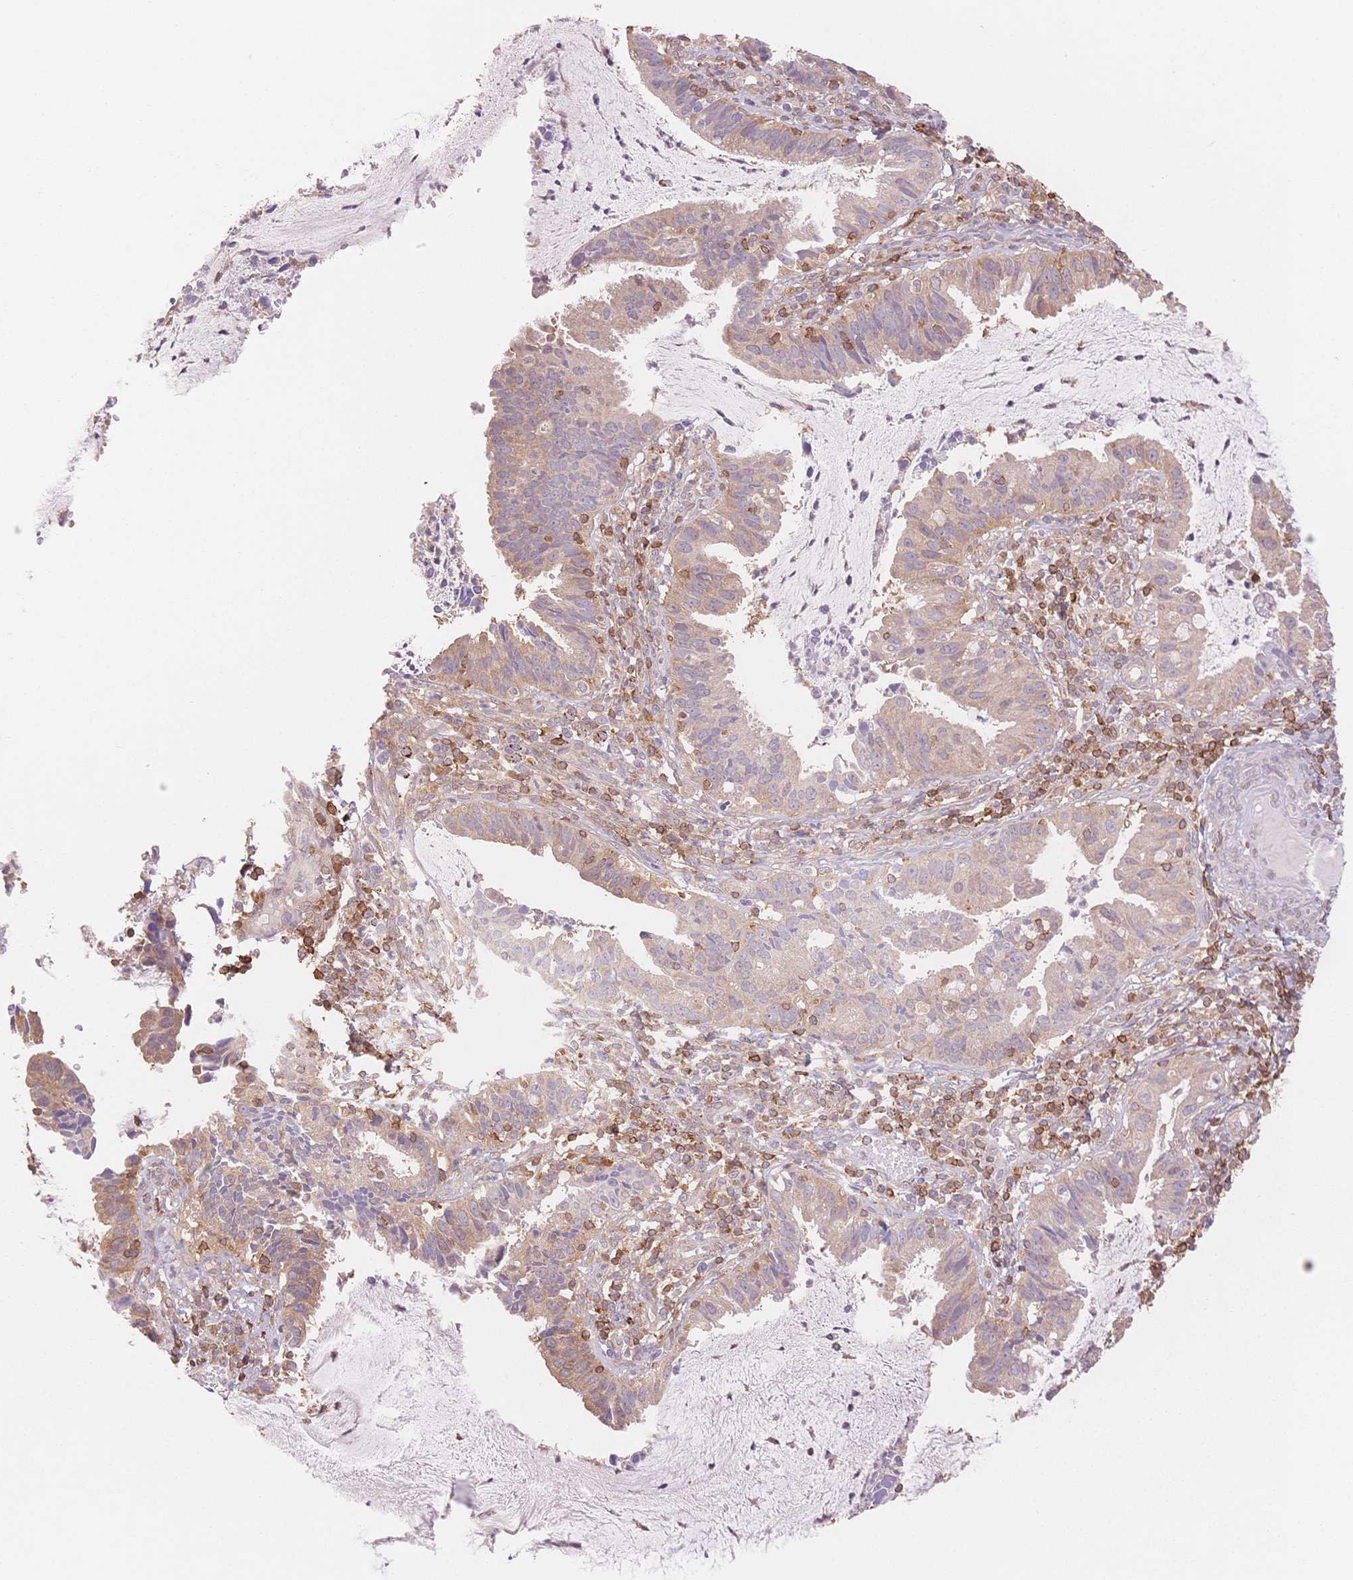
{"staining": {"intensity": "weak", "quantity": "25%-75%", "location": "cytoplasmic/membranous"}, "tissue": "cervical cancer", "cell_type": "Tumor cells", "image_type": "cancer", "snomed": [{"axis": "morphology", "description": "Adenocarcinoma, NOS"}, {"axis": "topography", "description": "Cervix"}], "caption": "A high-resolution micrograph shows immunohistochemistry (IHC) staining of cervical adenocarcinoma, which displays weak cytoplasmic/membranous positivity in about 25%-75% of tumor cells.", "gene": "STK39", "patient": {"sex": "female", "age": 34}}